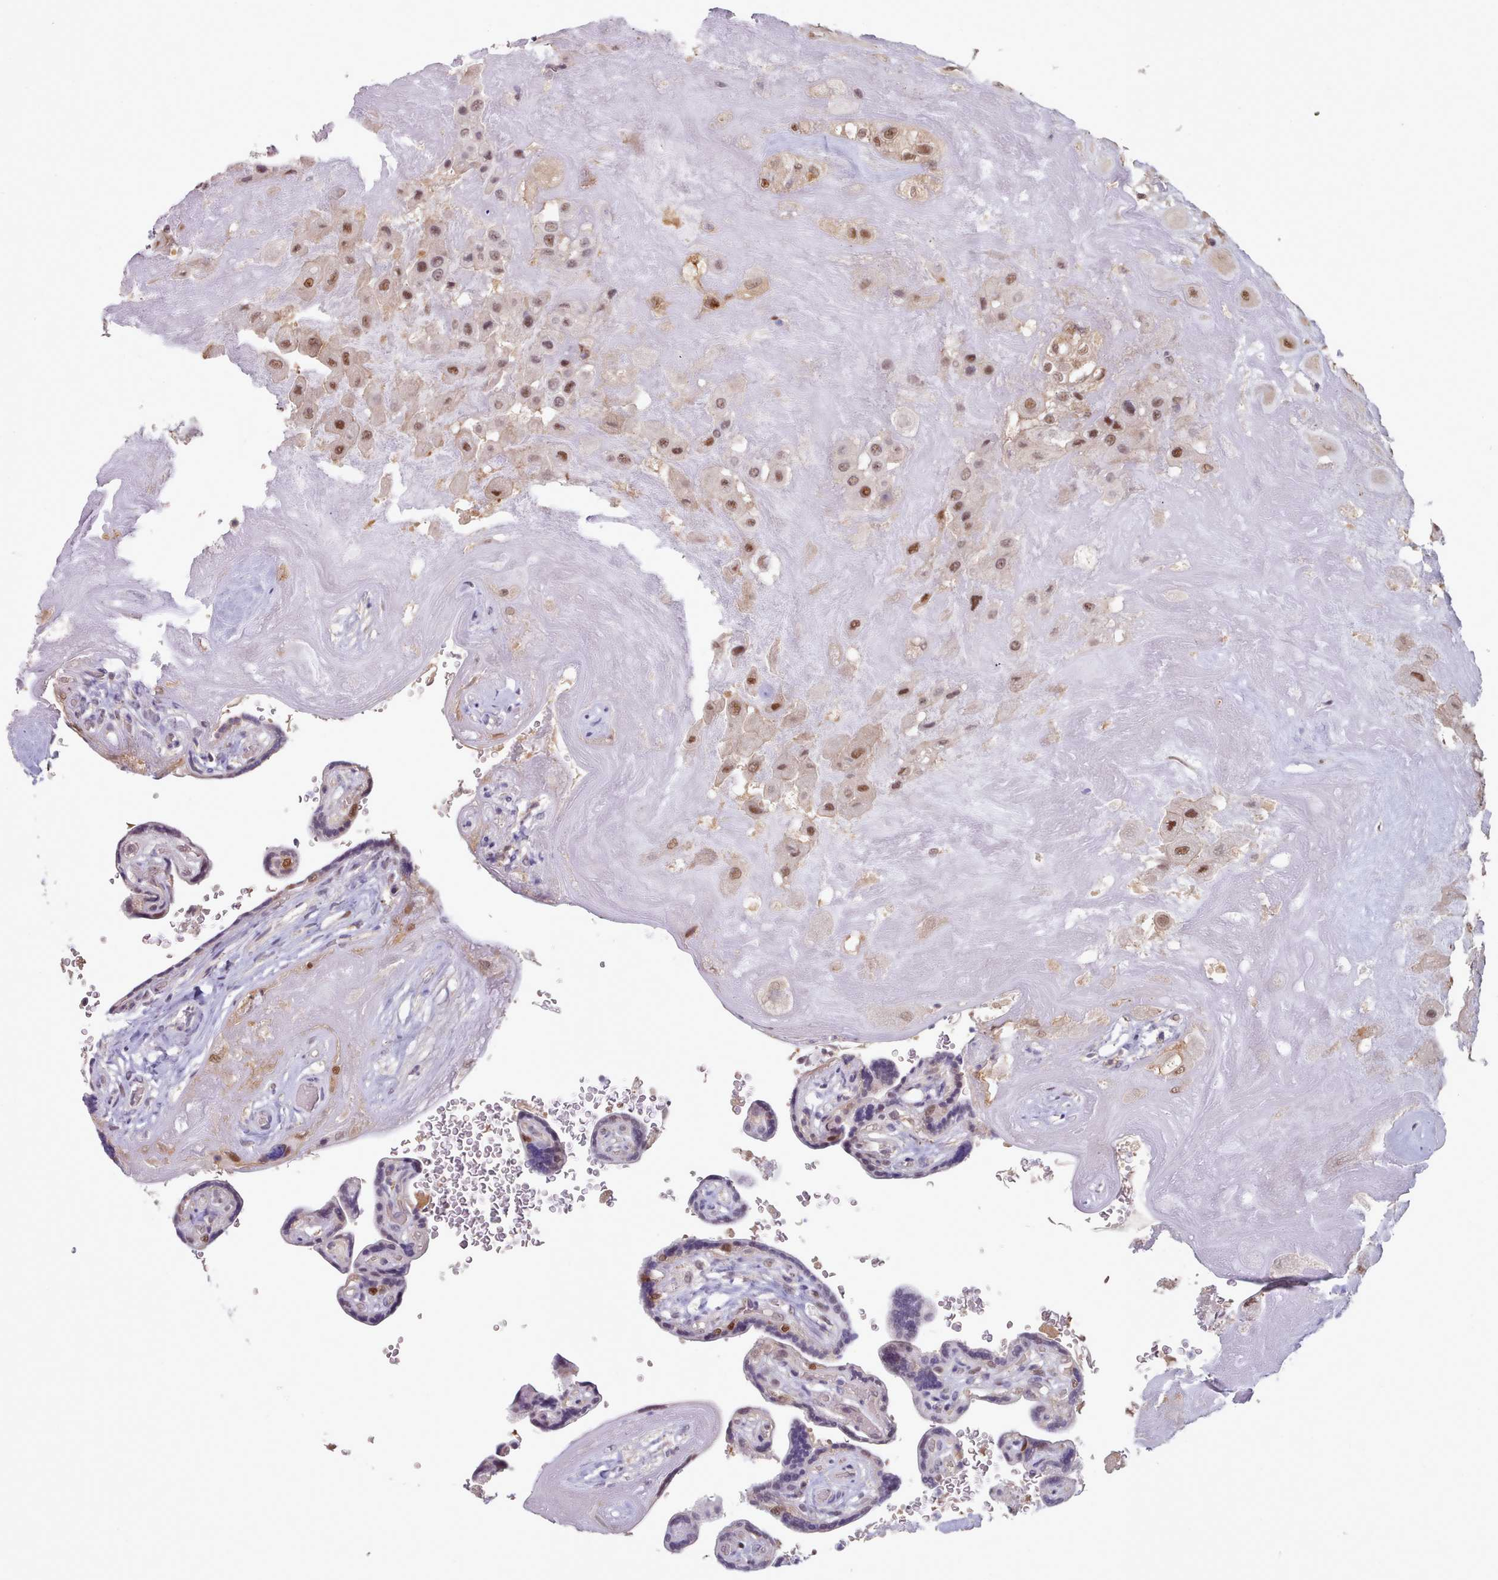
{"staining": {"intensity": "moderate", "quantity": ">75%", "location": "nuclear"}, "tissue": "placenta", "cell_type": "Decidual cells", "image_type": "normal", "snomed": [{"axis": "morphology", "description": "Normal tissue, NOS"}, {"axis": "topography", "description": "Placenta"}], "caption": "Decidual cells demonstrate medium levels of moderate nuclear positivity in about >75% of cells in benign human placenta.", "gene": "CES3", "patient": {"sex": "female", "age": 32}}